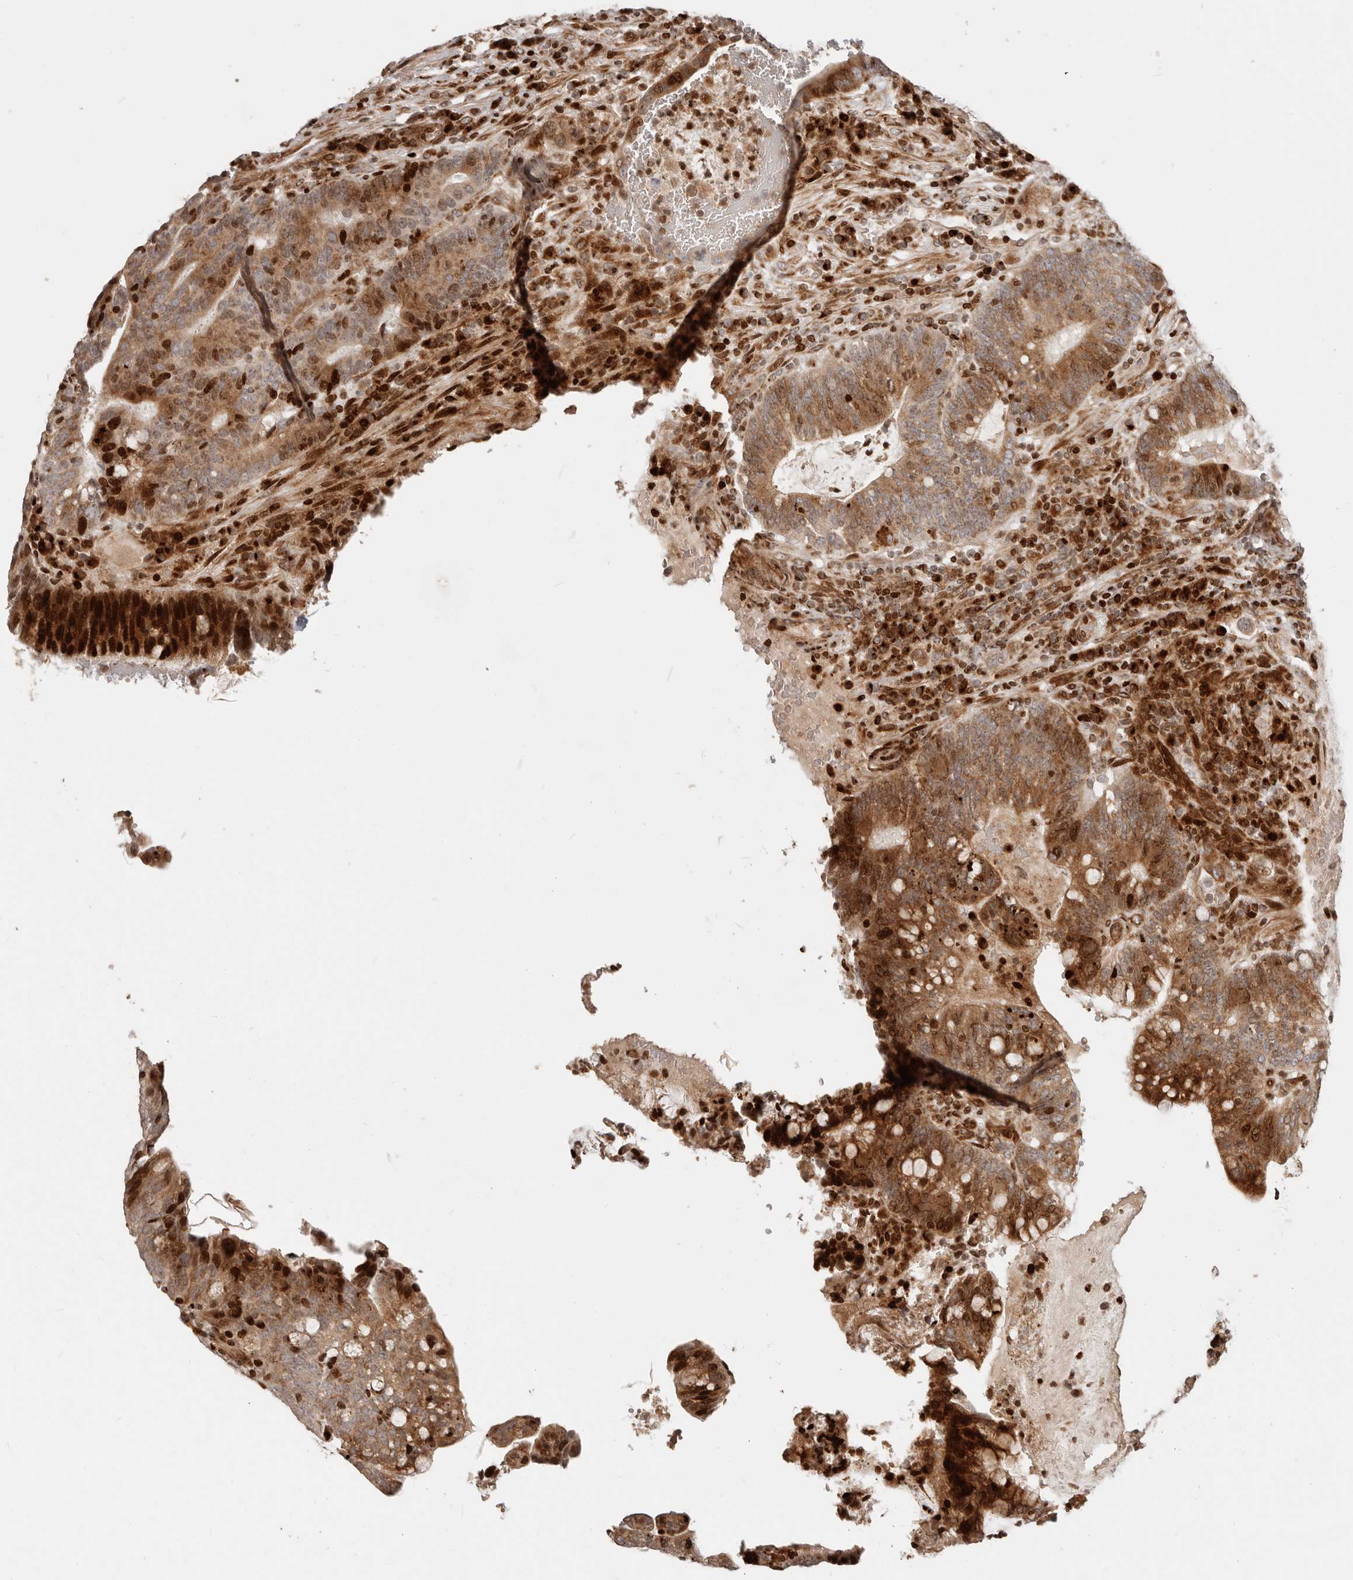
{"staining": {"intensity": "moderate", "quantity": ">75%", "location": "cytoplasmic/membranous,nuclear"}, "tissue": "colorectal cancer", "cell_type": "Tumor cells", "image_type": "cancer", "snomed": [{"axis": "morphology", "description": "Adenocarcinoma, NOS"}, {"axis": "topography", "description": "Colon"}], "caption": "Colorectal cancer (adenocarcinoma) stained with a brown dye shows moderate cytoplasmic/membranous and nuclear positive expression in about >75% of tumor cells.", "gene": "TRIM4", "patient": {"sex": "female", "age": 66}}